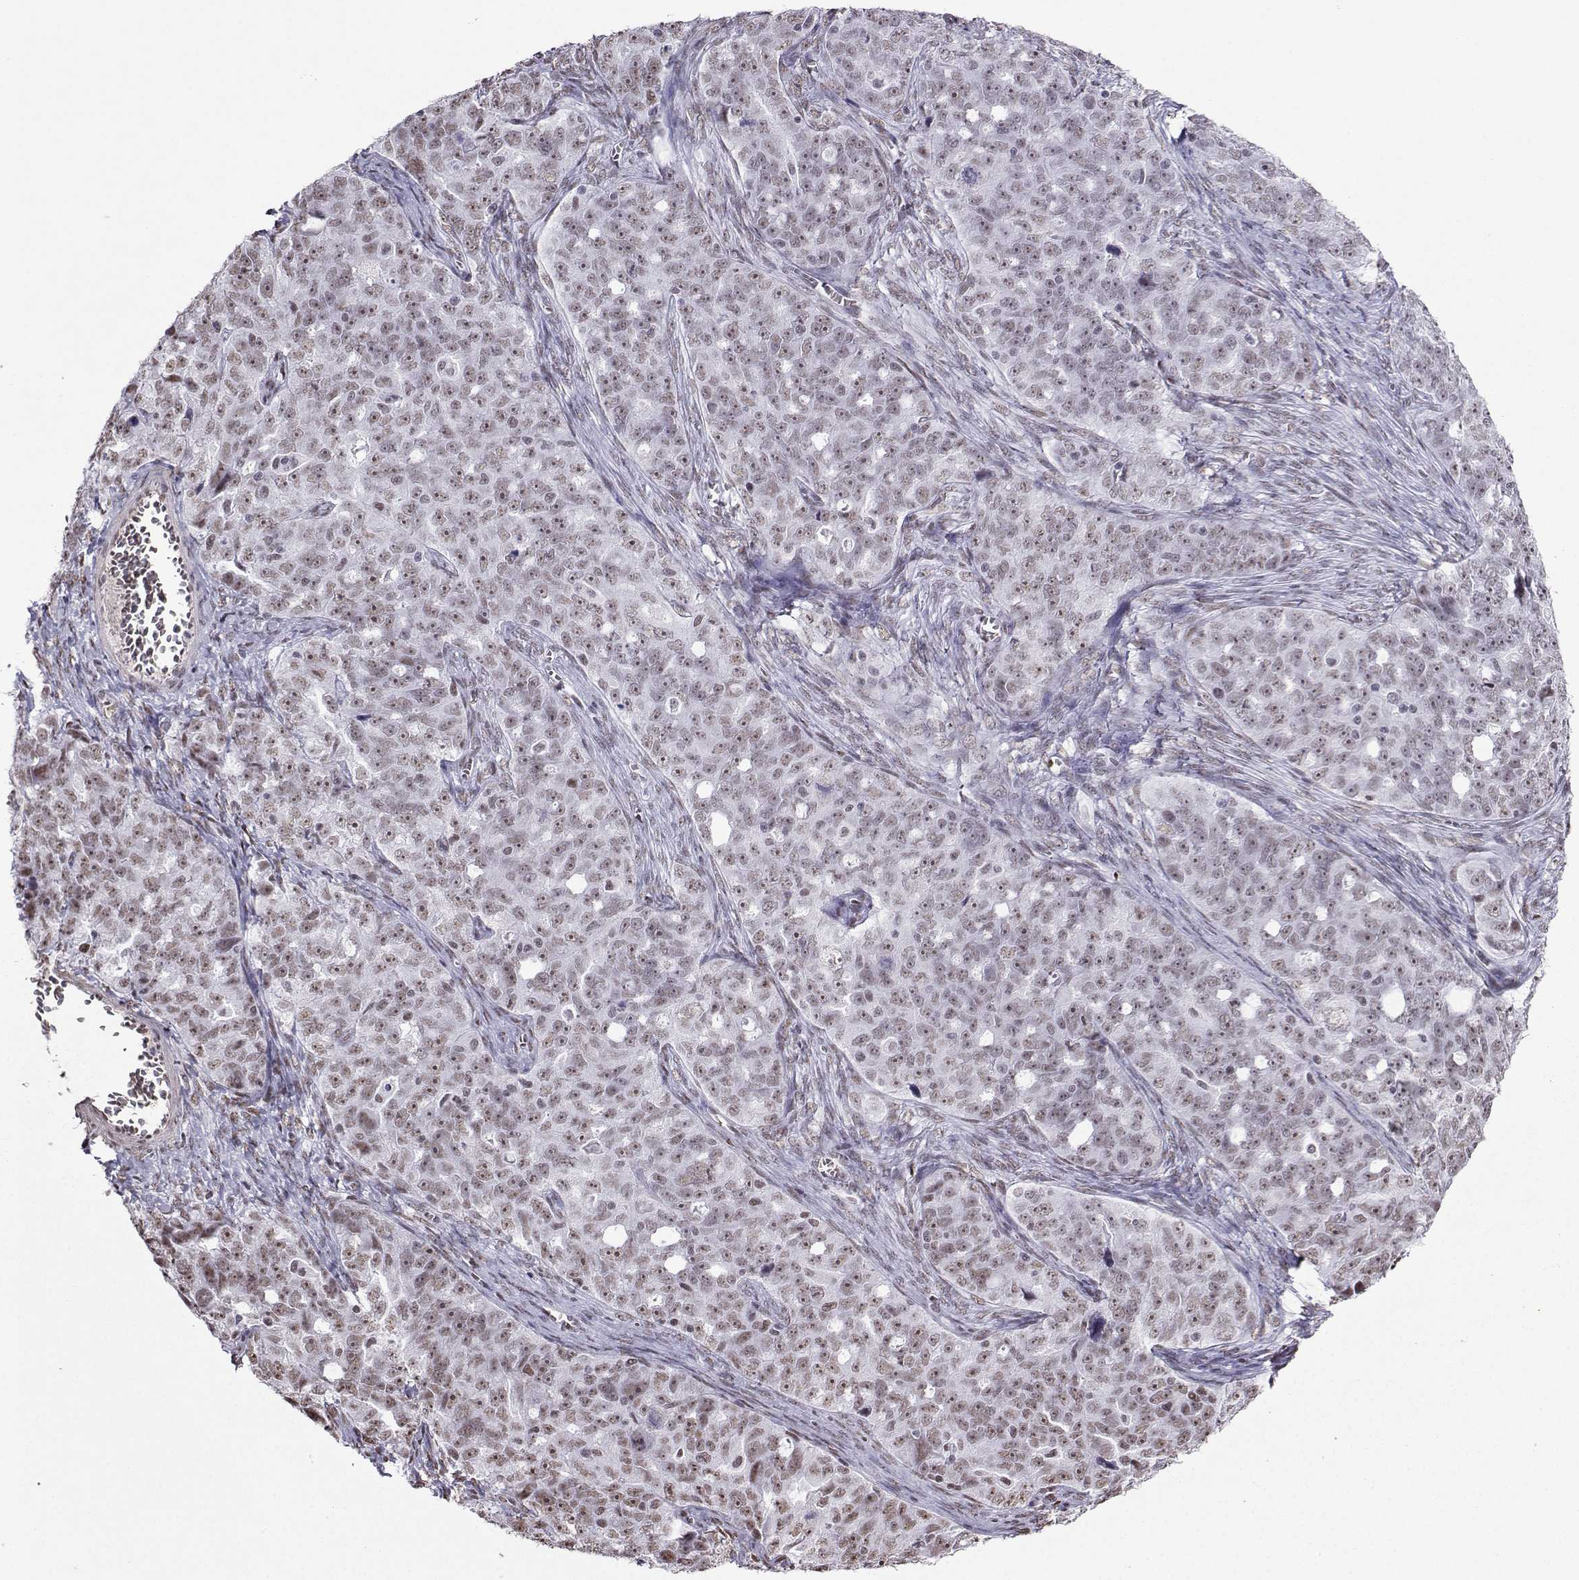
{"staining": {"intensity": "negative", "quantity": "none", "location": "none"}, "tissue": "ovarian cancer", "cell_type": "Tumor cells", "image_type": "cancer", "snomed": [{"axis": "morphology", "description": "Cystadenocarcinoma, serous, NOS"}, {"axis": "topography", "description": "Ovary"}], "caption": "Immunohistochemical staining of ovarian serous cystadenocarcinoma shows no significant positivity in tumor cells.", "gene": "CCNK", "patient": {"sex": "female", "age": 51}}